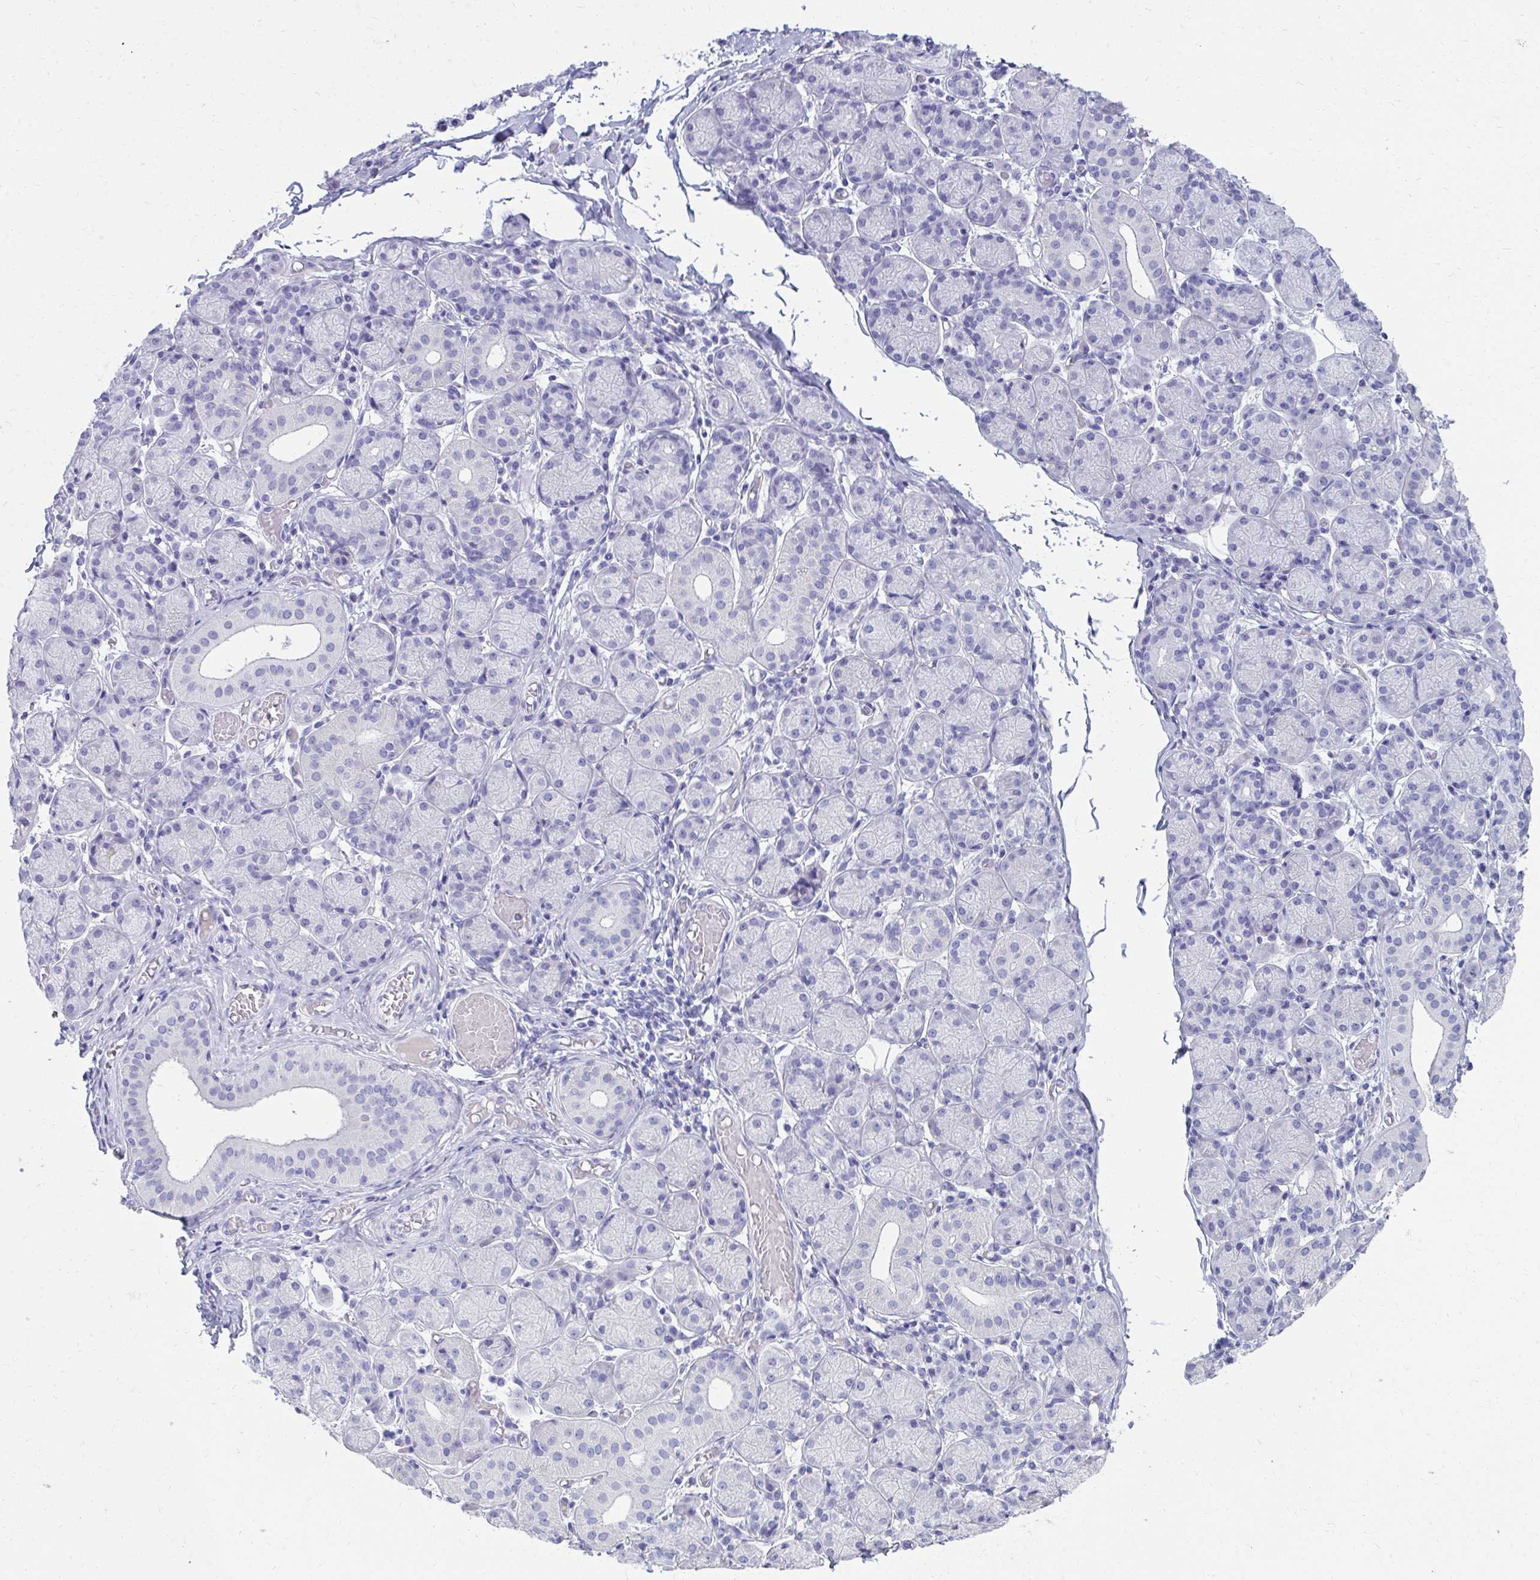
{"staining": {"intensity": "negative", "quantity": "none", "location": "none"}, "tissue": "salivary gland", "cell_type": "Glandular cells", "image_type": "normal", "snomed": [{"axis": "morphology", "description": "Normal tissue, NOS"}, {"axis": "topography", "description": "Salivary gland"}], "caption": "Micrograph shows no protein positivity in glandular cells of unremarkable salivary gland.", "gene": "SEC14L3", "patient": {"sex": "female", "age": 24}}